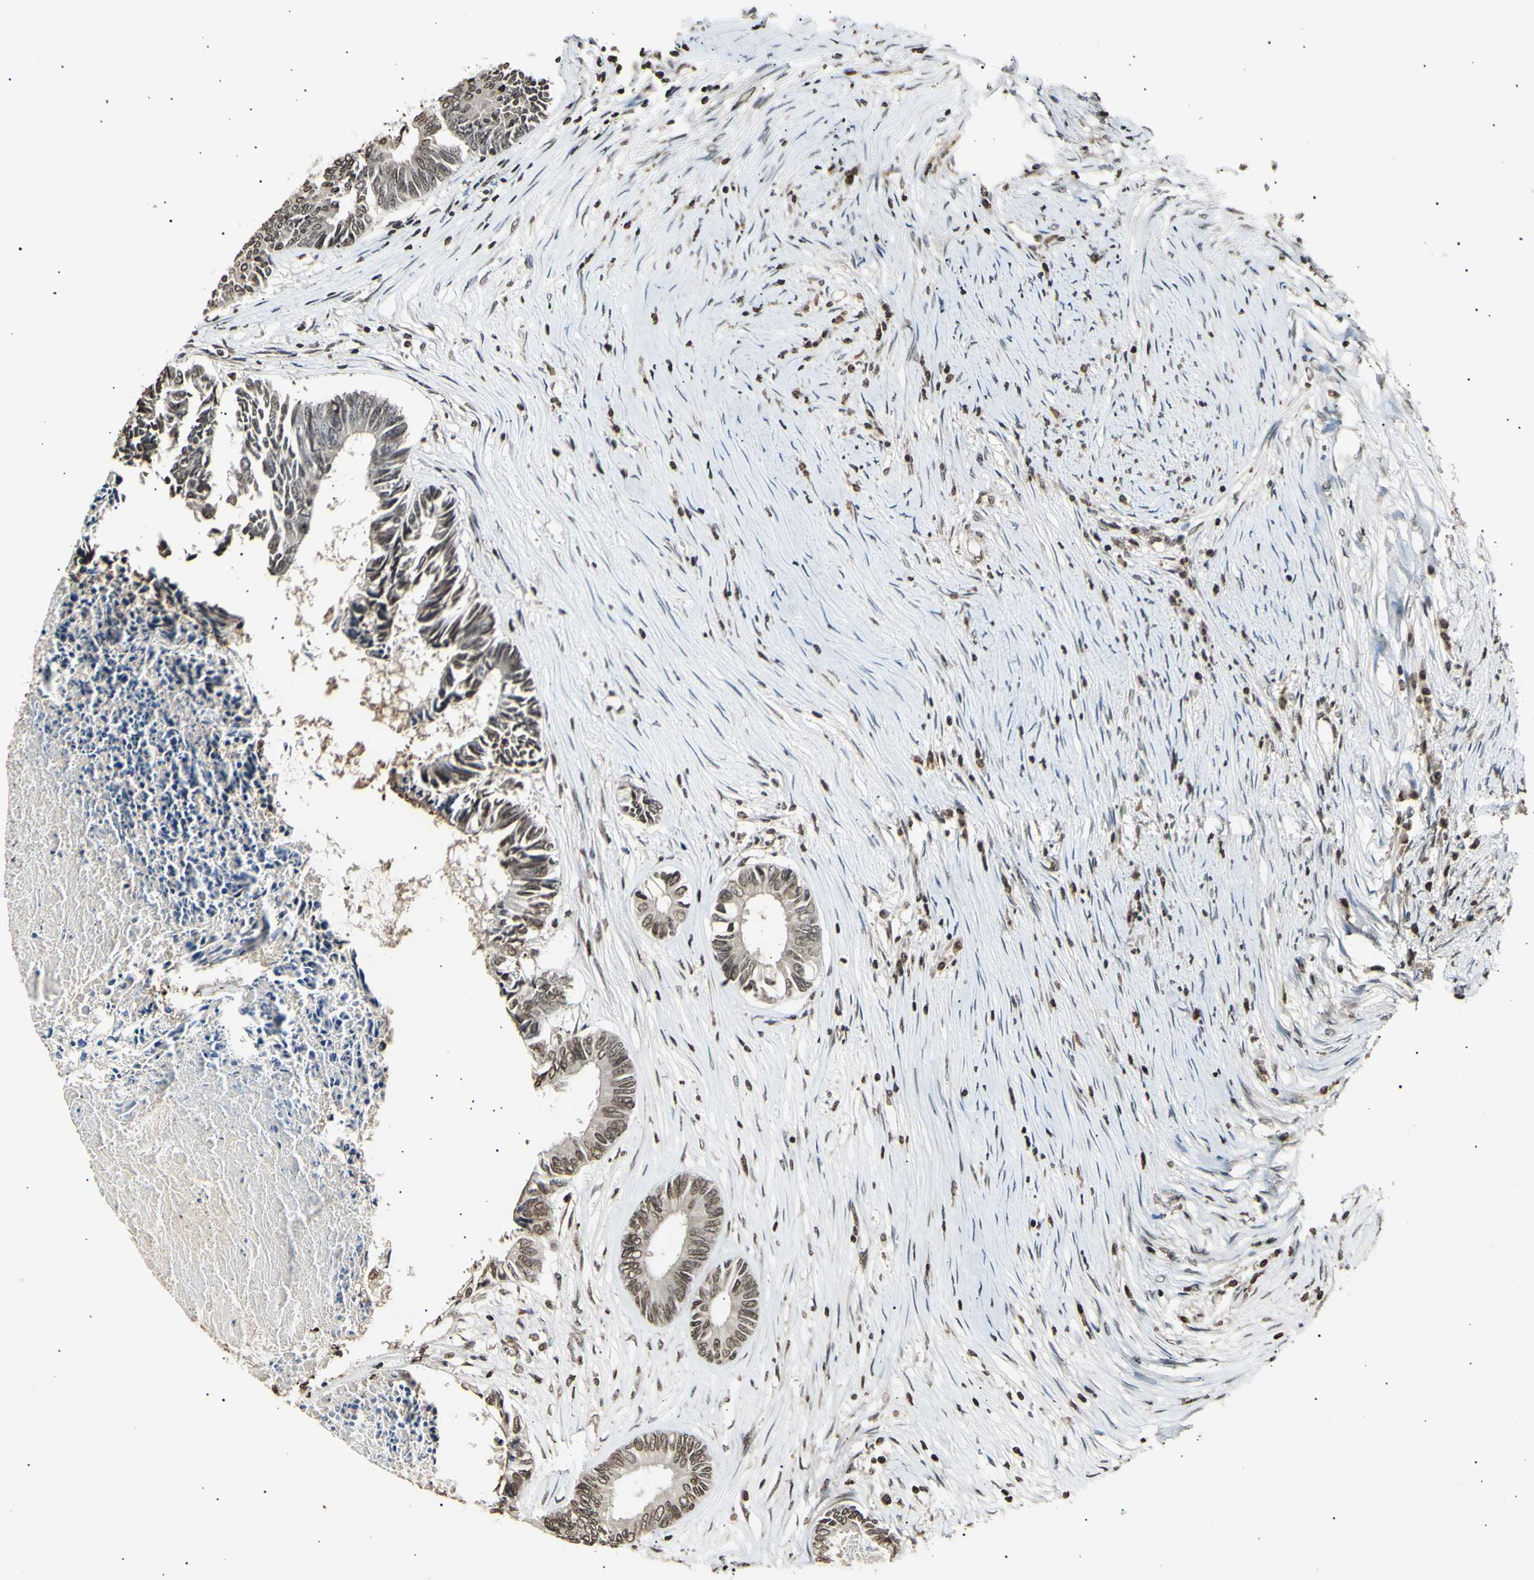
{"staining": {"intensity": "moderate", "quantity": ">75%", "location": "cytoplasmic/membranous,nuclear"}, "tissue": "colorectal cancer", "cell_type": "Tumor cells", "image_type": "cancer", "snomed": [{"axis": "morphology", "description": "Adenocarcinoma, NOS"}, {"axis": "topography", "description": "Rectum"}], "caption": "This is an image of IHC staining of colorectal cancer (adenocarcinoma), which shows moderate expression in the cytoplasmic/membranous and nuclear of tumor cells.", "gene": "ANAPC7", "patient": {"sex": "male", "age": 63}}